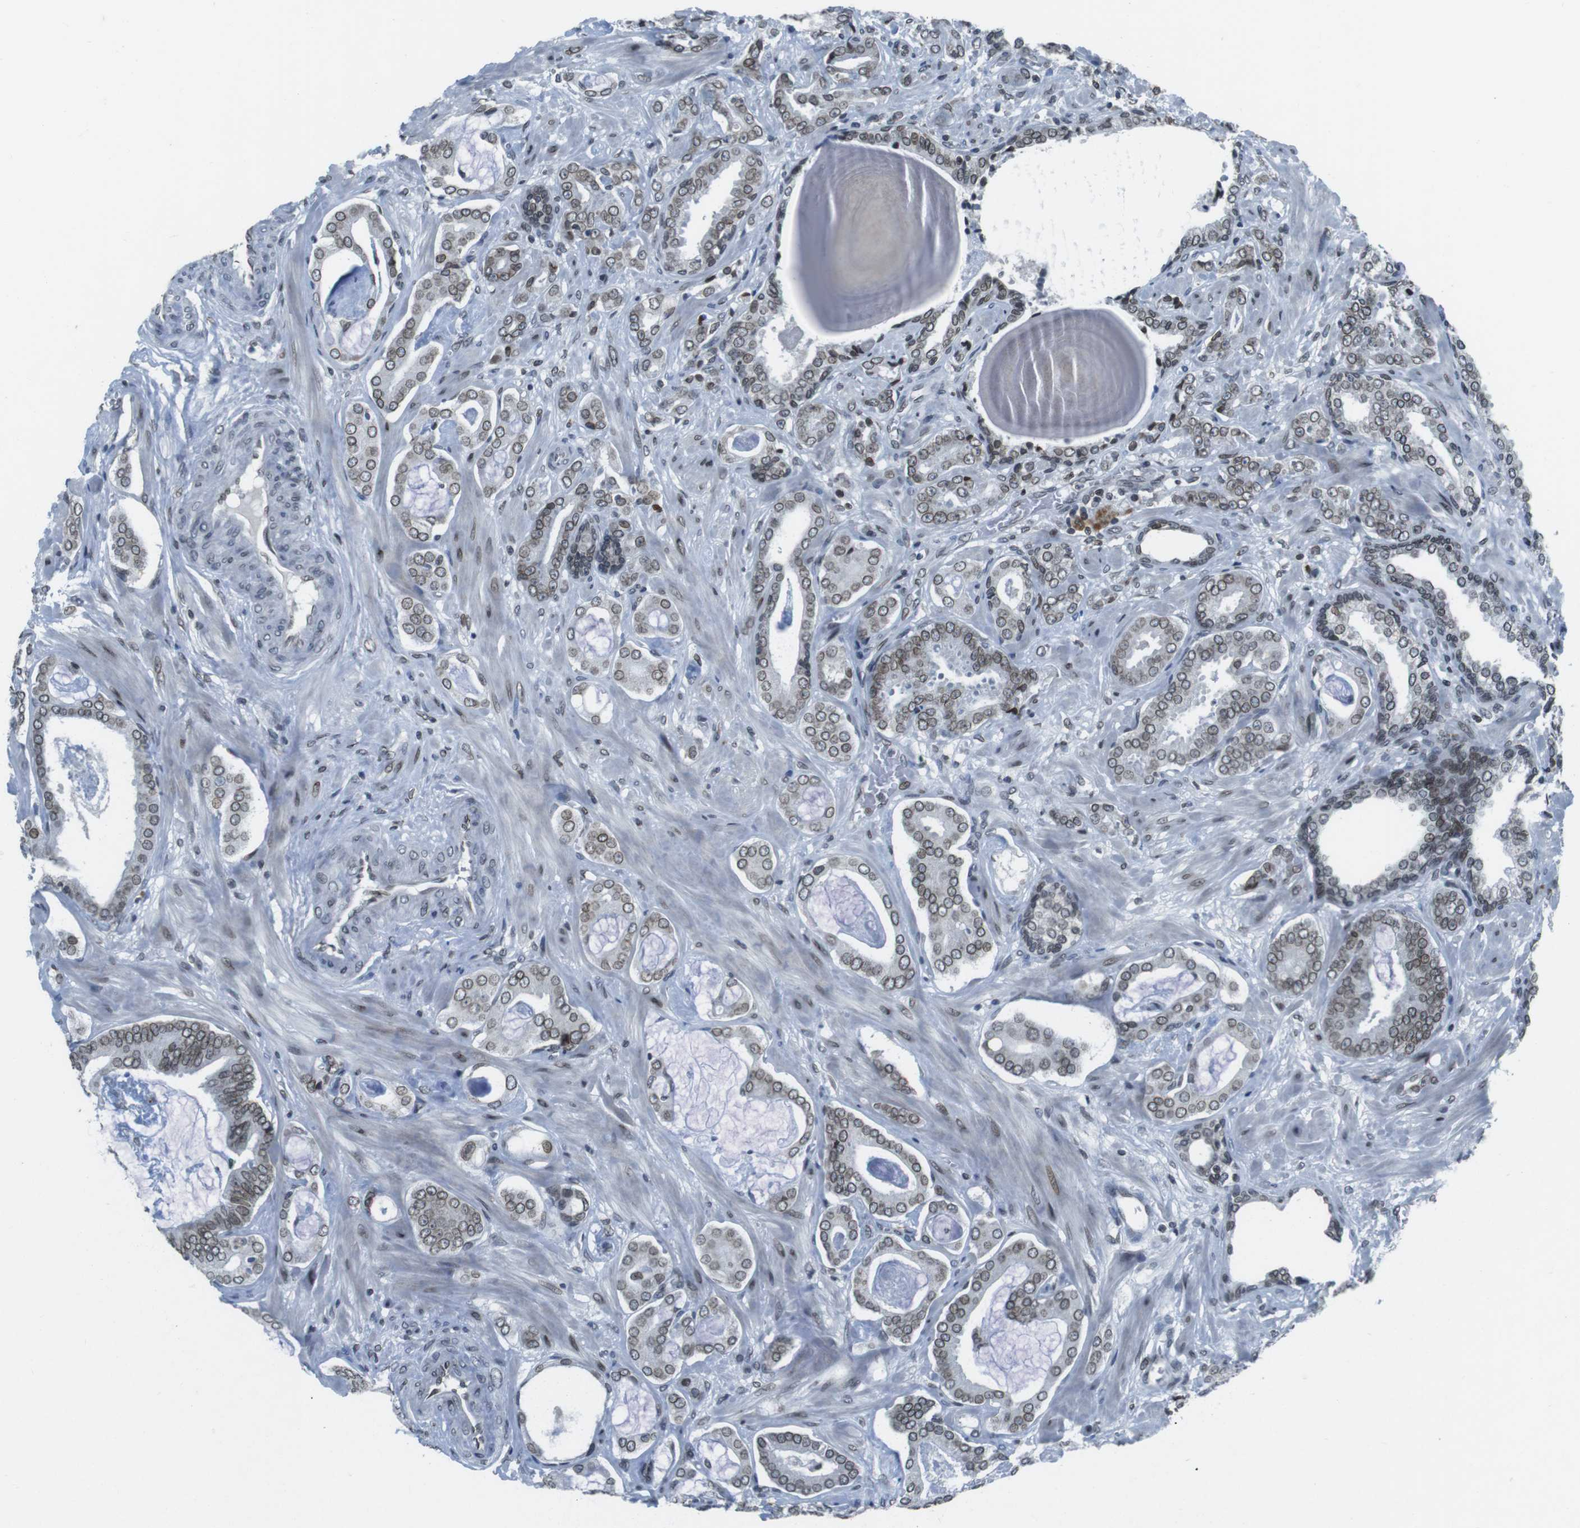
{"staining": {"intensity": "weak", "quantity": ">75%", "location": "cytoplasmic/membranous,nuclear"}, "tissue": "prostate cancer", "cell_type": "Tumor cells", "image_type": "cancer", "snomed": [{"axis": "morphology", "description": "Adenocarcinoma, Low grade"}, {"axis": "topography", "description": "Prostate"}], "caption": "A brown stain shows weak cytoplasmic/membranous and nuclear positivity of a protein in human adenocarcinoma (low-grade) (prostate) tumor cells.", "gene": "MAD1L1", "patient": {"sex": "male", "age": 53}}